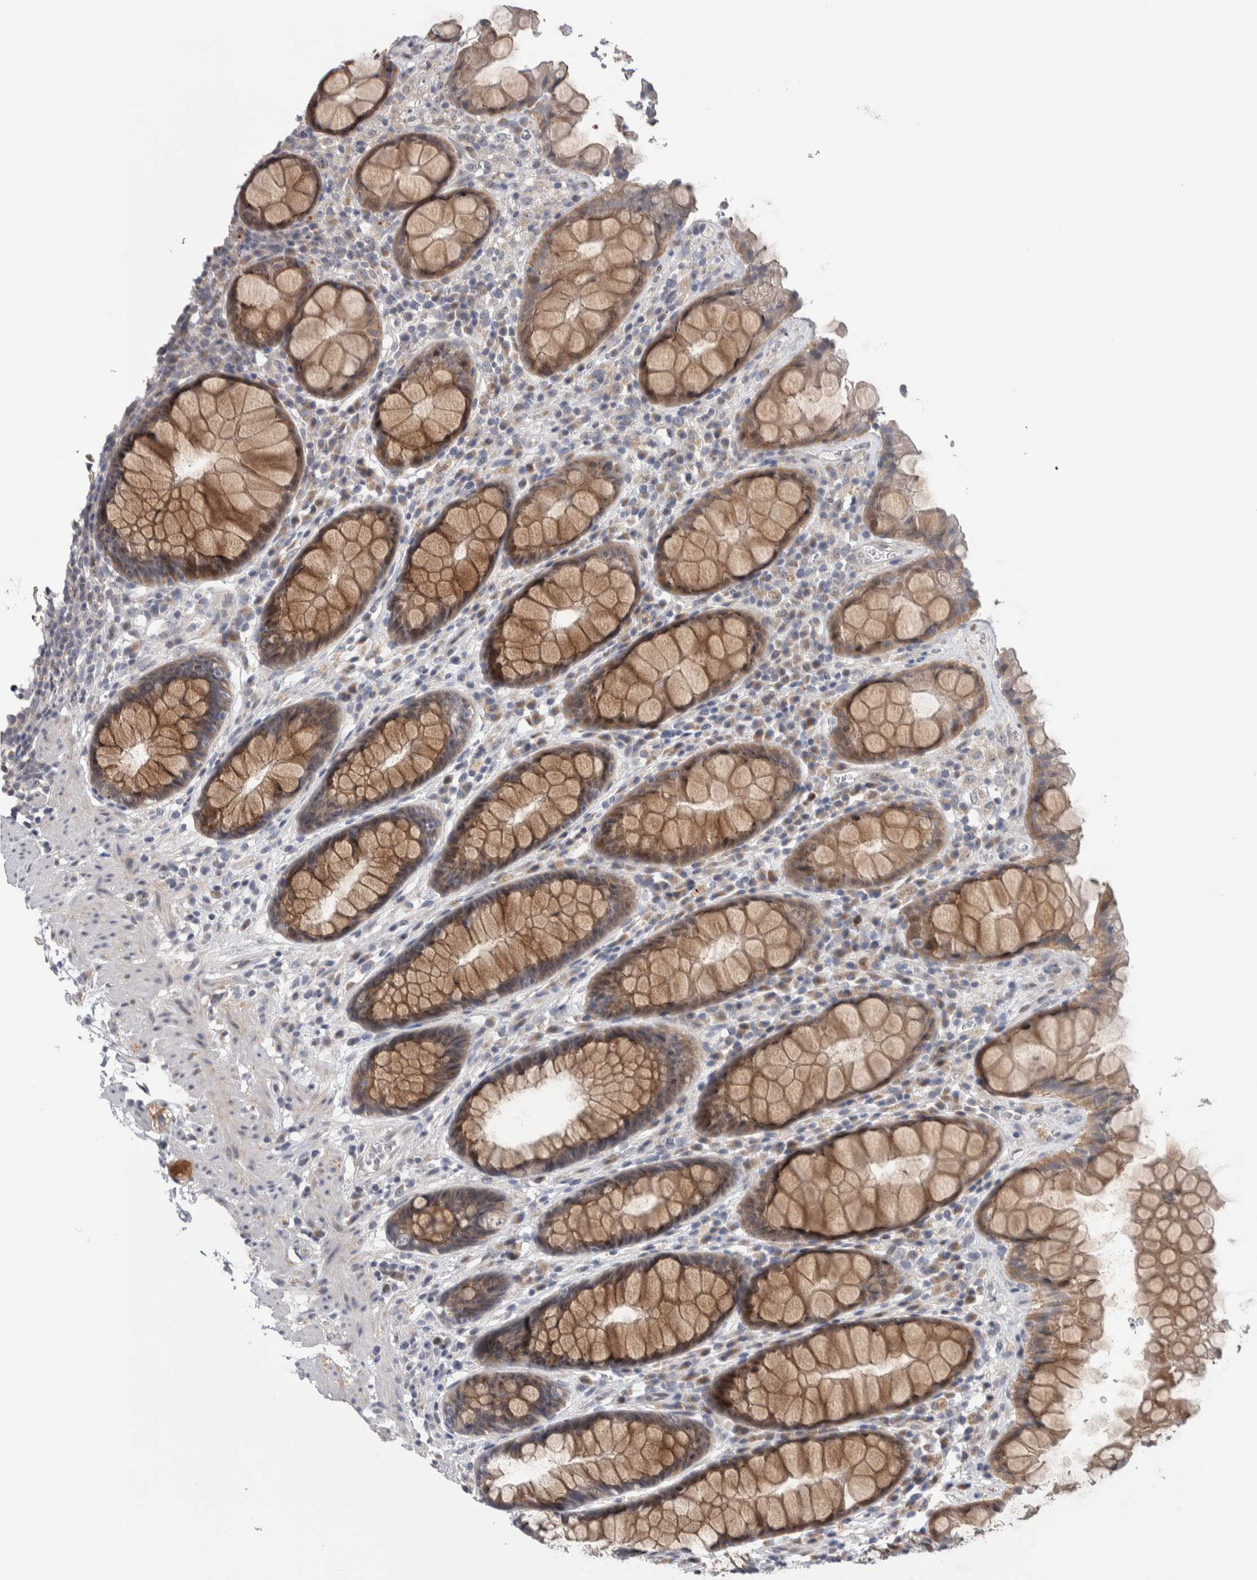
{"staining": {"intensity": "moderate", "quantity": ">75%", "location": "cytoplasmic/membranous,nuclear"}, "tissue": "rectum", "cell_type": "Glandular cells", "image_type": "normal", "snomed": [{"axis": "morphology", "description": "Normal tissue, NOS"}, {"axis": "topography", "description": "Rectum"}], "caption": "Brown immunohistochemical staining in unremarkable human rectum displays moderate cytoplasmic/membranous,nuclear positivity in about >75% of glandular cells. (DAB IHC, brown staining for protein, blue staining for nuclei).", "gene": "PRRG4", "patient": {"sex": "male", "age": 64}}